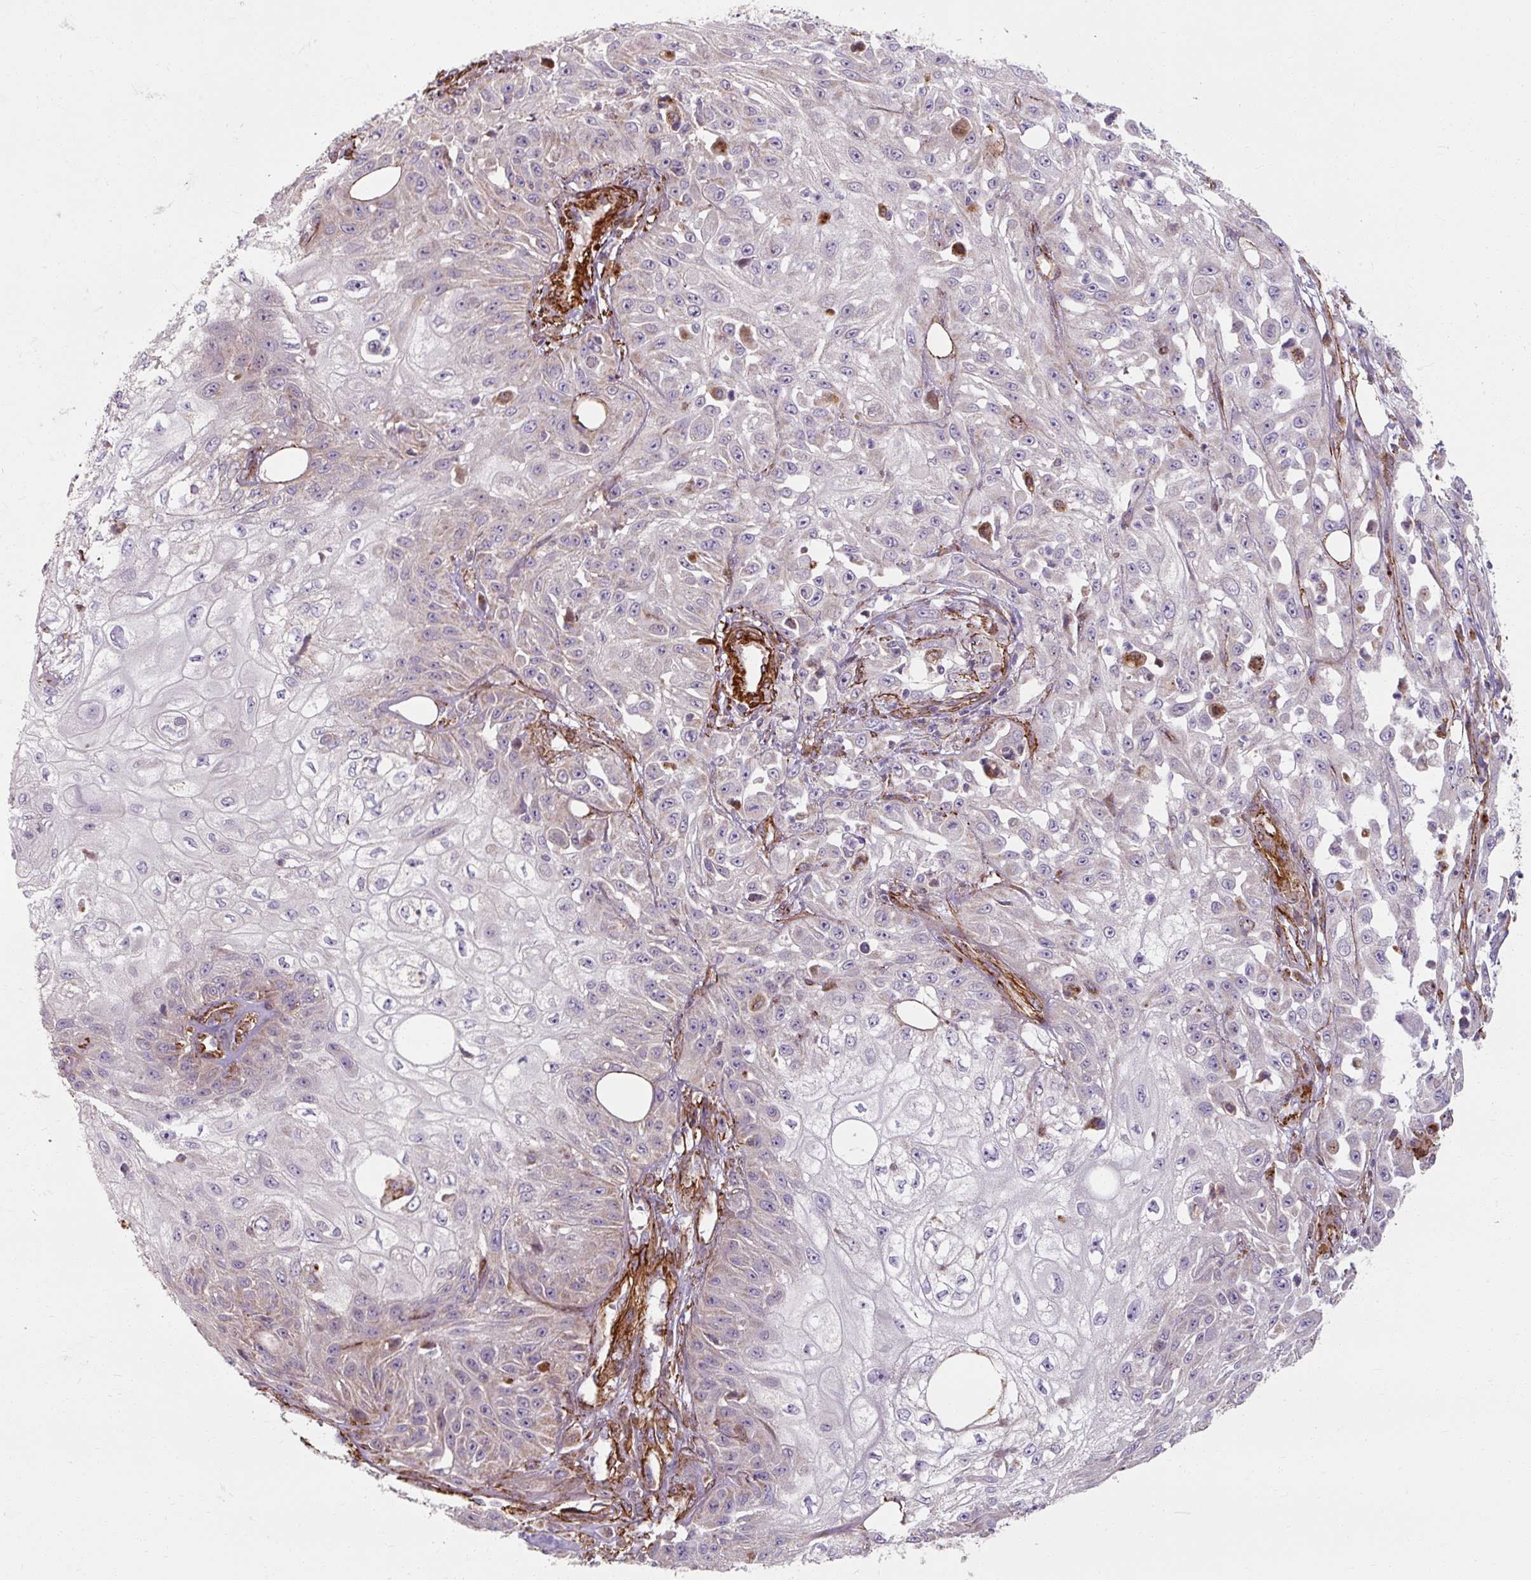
{"staining": {"intensity": "negative", "quantity": "none", "location": "none"}, "tissue": "skin cancer", "cell_type": "Tumor cells", "image_type": "cancer", "snomed": [{"axis": "morphology", "description": "Squamous cell carcinoma, NOS"}, {"axis": "morphology", "description": "Squamous cell carcinoma, metastatic, NOS"}, {"axis": "topography", "description": "Skin"}, {"axis": "topography", "description": "Lymph node"}], "caption": "High magnification brightfield microscopy of skin cancer (metastatic squamous cell carcinoma) stained with DAB (brown) and counterstained with hematoxylin (blue): tumor cells show no significant staining. (DAB immunohistochemistry (IHC) visualized using brightfield microscopy, high magnification).", "gene": "MRPS5", "patient": {"sex": "male", "age": 75}}